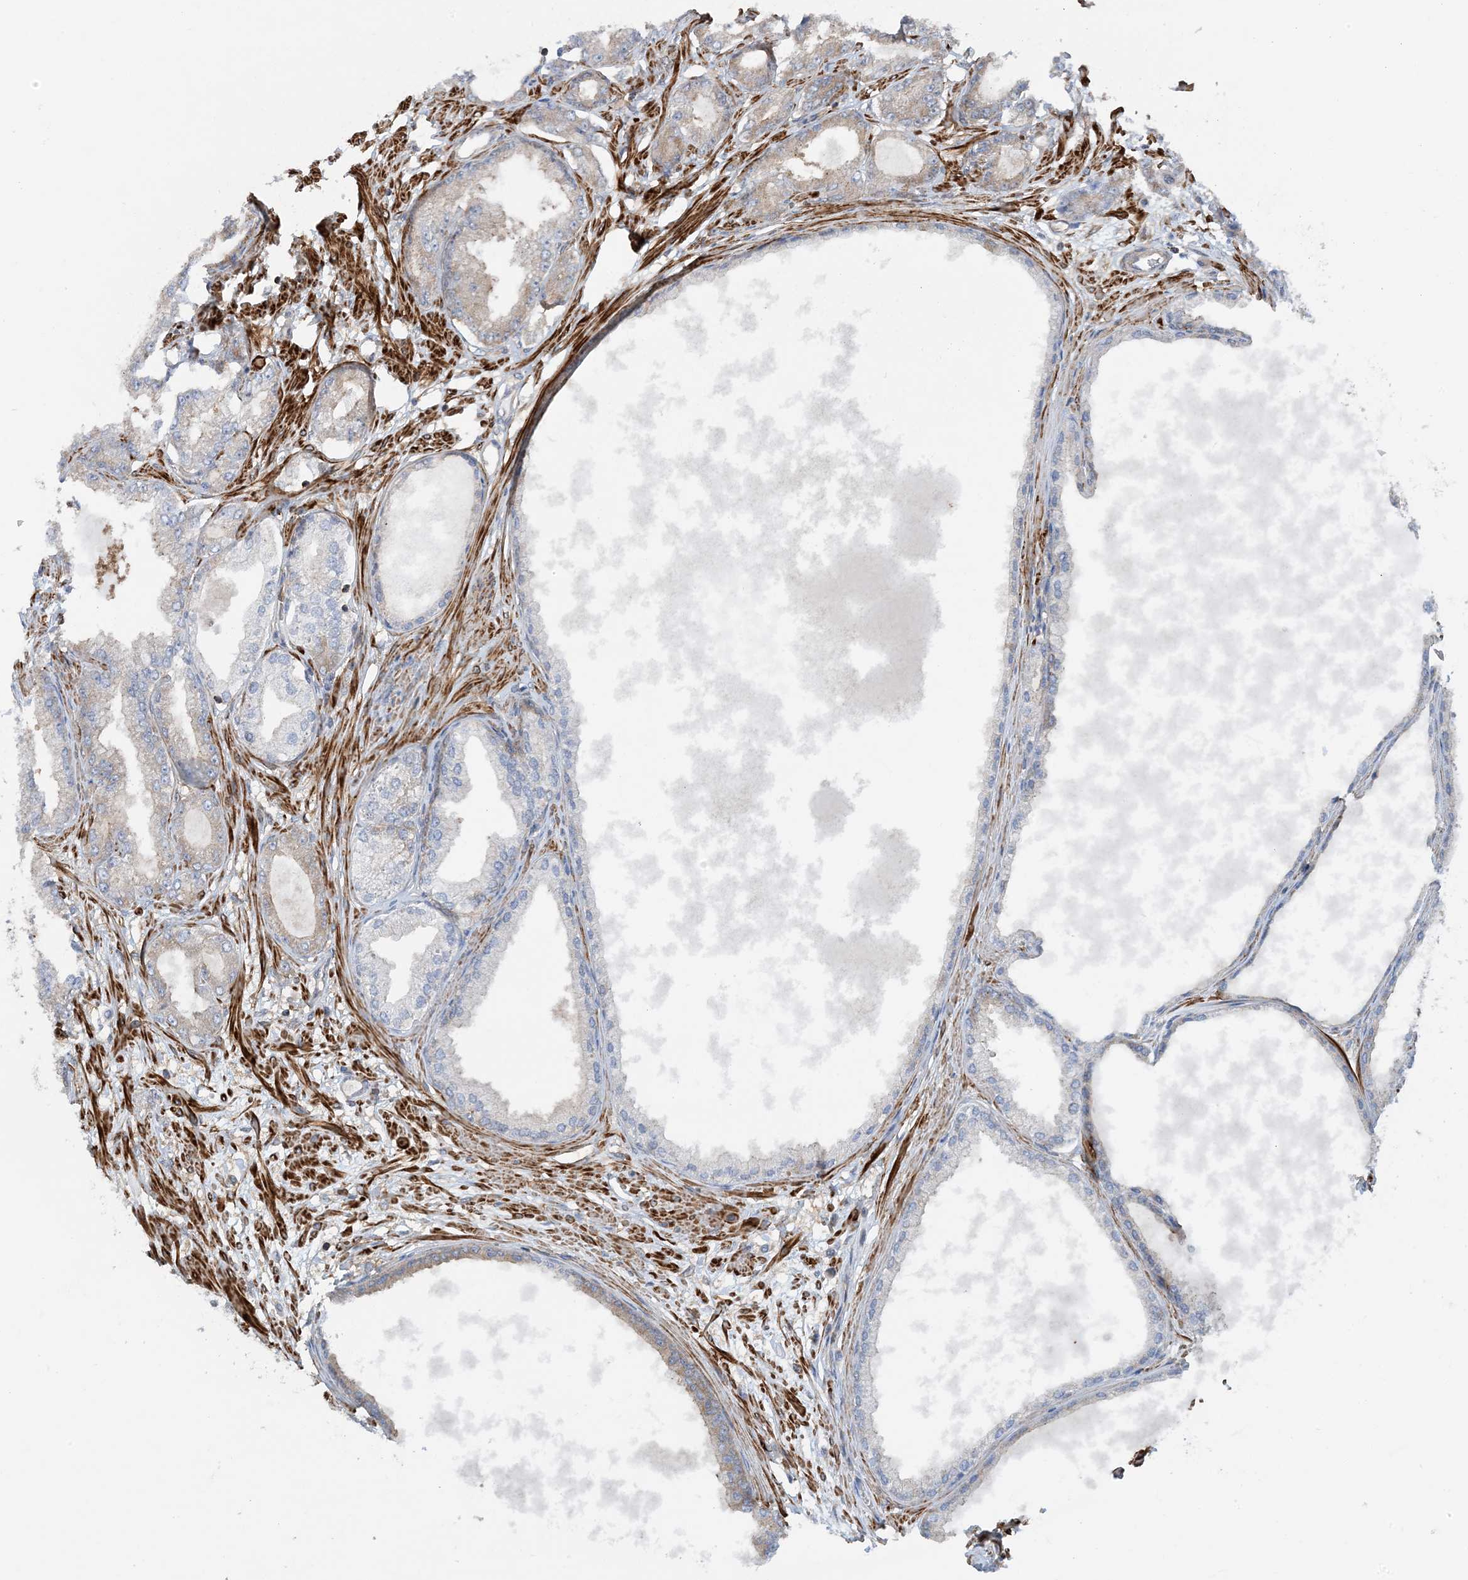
{"staining": {"intensity": "weak", "quantity": "25%-75%", "location": "cytoplasmic/membranous"}, "tissue": "prostate cancer", "cell_type": "Tumor cells", "image_type": "cancer", "snomed": [{"axis": "morphology", "description": "Adenocarcinoma, Low grade"}, {"axis": "topography", "description": "Prostate"}], "caption": "An IHC image of neoplastic tissue is shown. Protein staining in brown shows weak cytoplasmic/membranous positivity in adenocarcinoma (low-grade) (prostate) within tumor cells. (Brightfield microscopy of DAB IHC at high magnification).", "gene": "STAM2", "patient": {"sex": "male", "age": 63}}